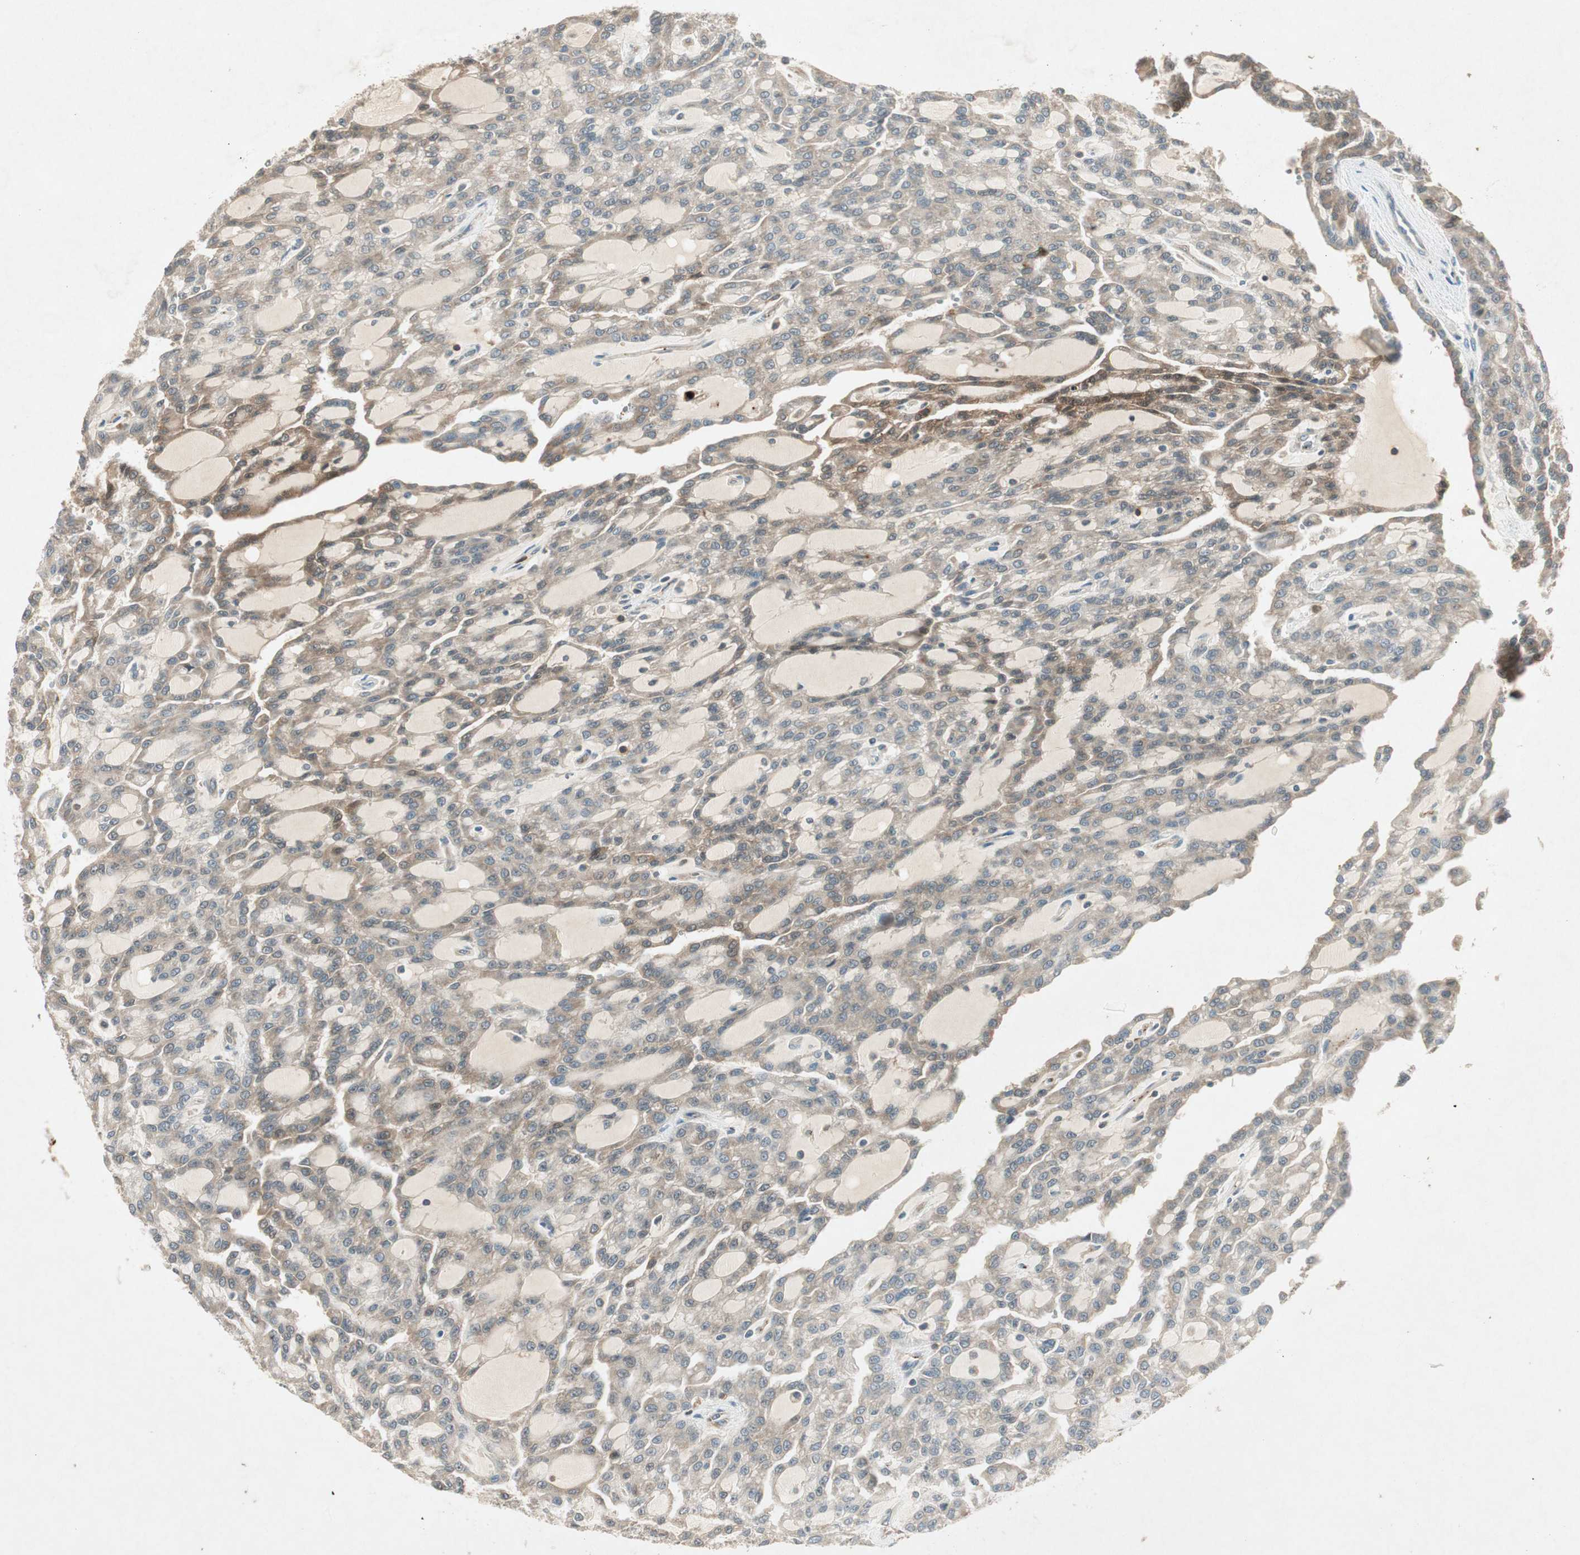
{"staining": {"intensity": "weak", "quantity": ">75%", "location": "cytoplasmic/membranous"}, "tissue": "renal cancer", "cell_type": "Tumor cells", "image_type": "cancer", "snomed": [{"axis": "morphology", "description": "Adenocarcinoma, NOS"}, {"axis": "topography", "description": "Kidney"}], "caption": "This histopathology image reveals adenocarcinoma (renal) stained with IHC to label a protein in brown. The cytoplasmic/membranous of tumor cells show weak positivity for the protein. Nuclei are counter-stained blue.", "gene": "CHADL", "patient": {"sex": "male", "age": 63}}